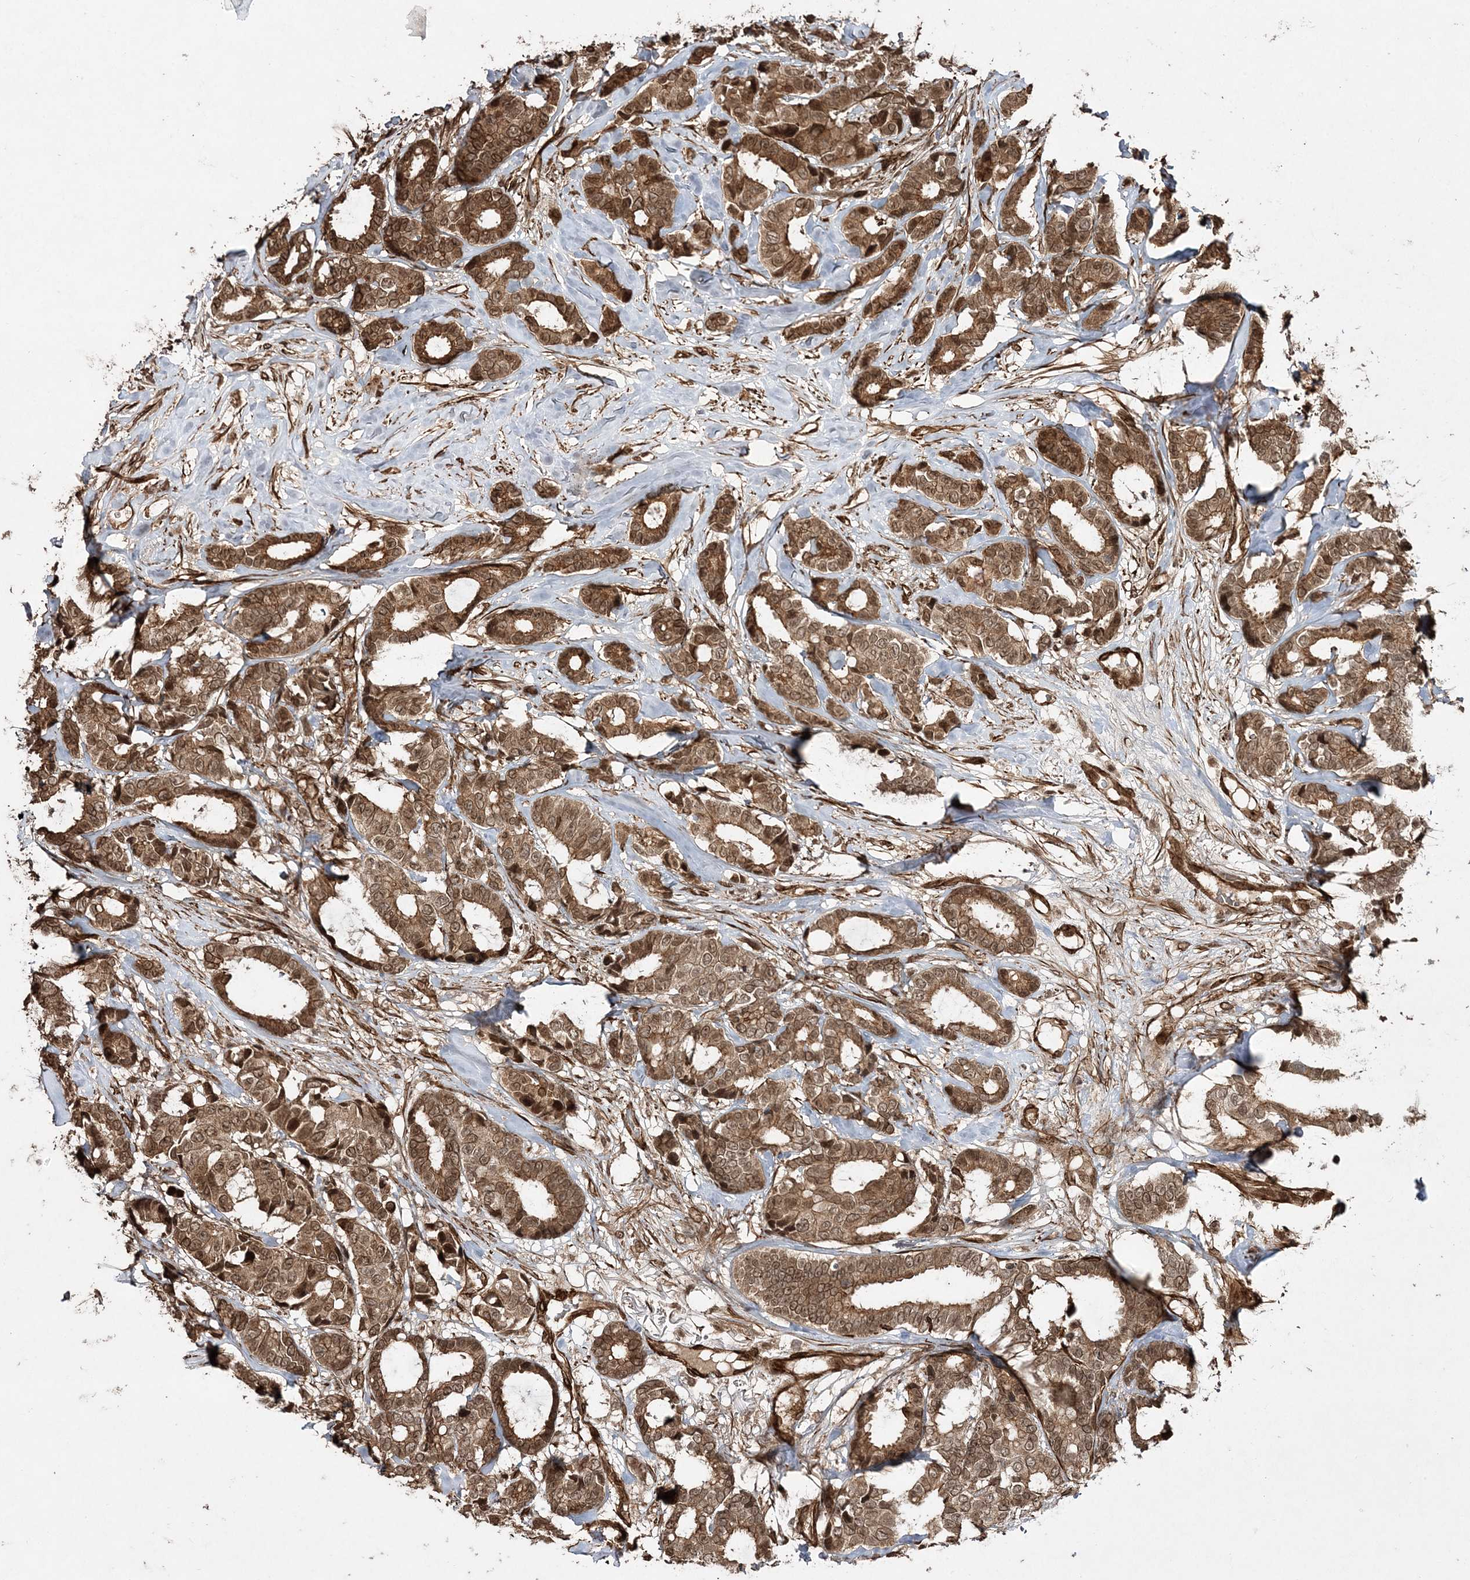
{"staining": {"intensity": "moderate", "quantity": ">75%", "location": "cytoplasmic/membranous,nuclear"}, "tissue": "breast cancer", "cell_type": "Tumor cells", "image_type": "cancer", "snomed": [{"axis": "morphology", "description": "Duct carcinoma"}, {"axis": "topography", "description": "Breast"}], "caption": "A medium amount of moderate cytoplasmic/membranous and nuclear staining is present in approximately >75% of tumor cells in breast cancer tissue.", "gene": "ETAA1", "patient": {"sex": "female", "age": 87}}